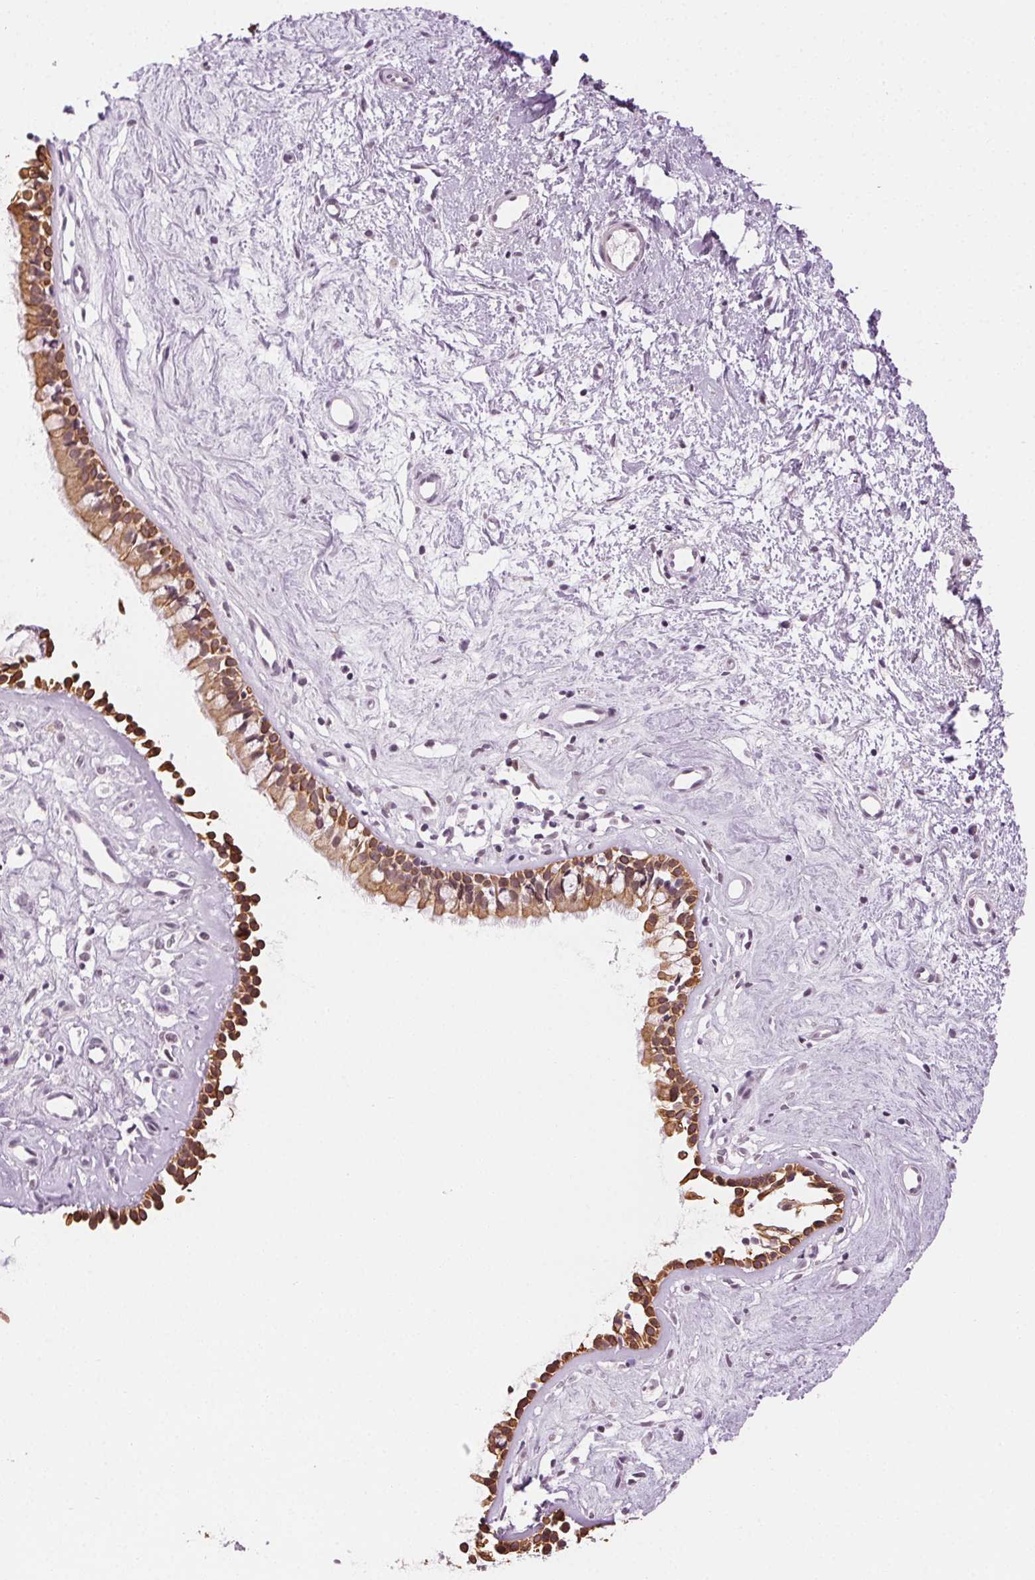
{"staining": {"intensity": "moderate", "quantity": ">75%", "location": "cytoplasmic/membranous"}, "tissue": "nasopharynx", "cell_type": "Respiratory epithelial cells", "image_type": "normal", "snomed": [{"axis": "morphology", "description": "Normal tissue, NOS"}, {"axis": "topography", "description": "Nasopharynx"}], "caption": "The image exhibits a brown stain indicating the presence of a protein in the cytoplasmic/membranous of respiratory epithelial cells in nasopharynx.", "gene": "AIF1L", "patient": {"sex": "female", "age": 52}}